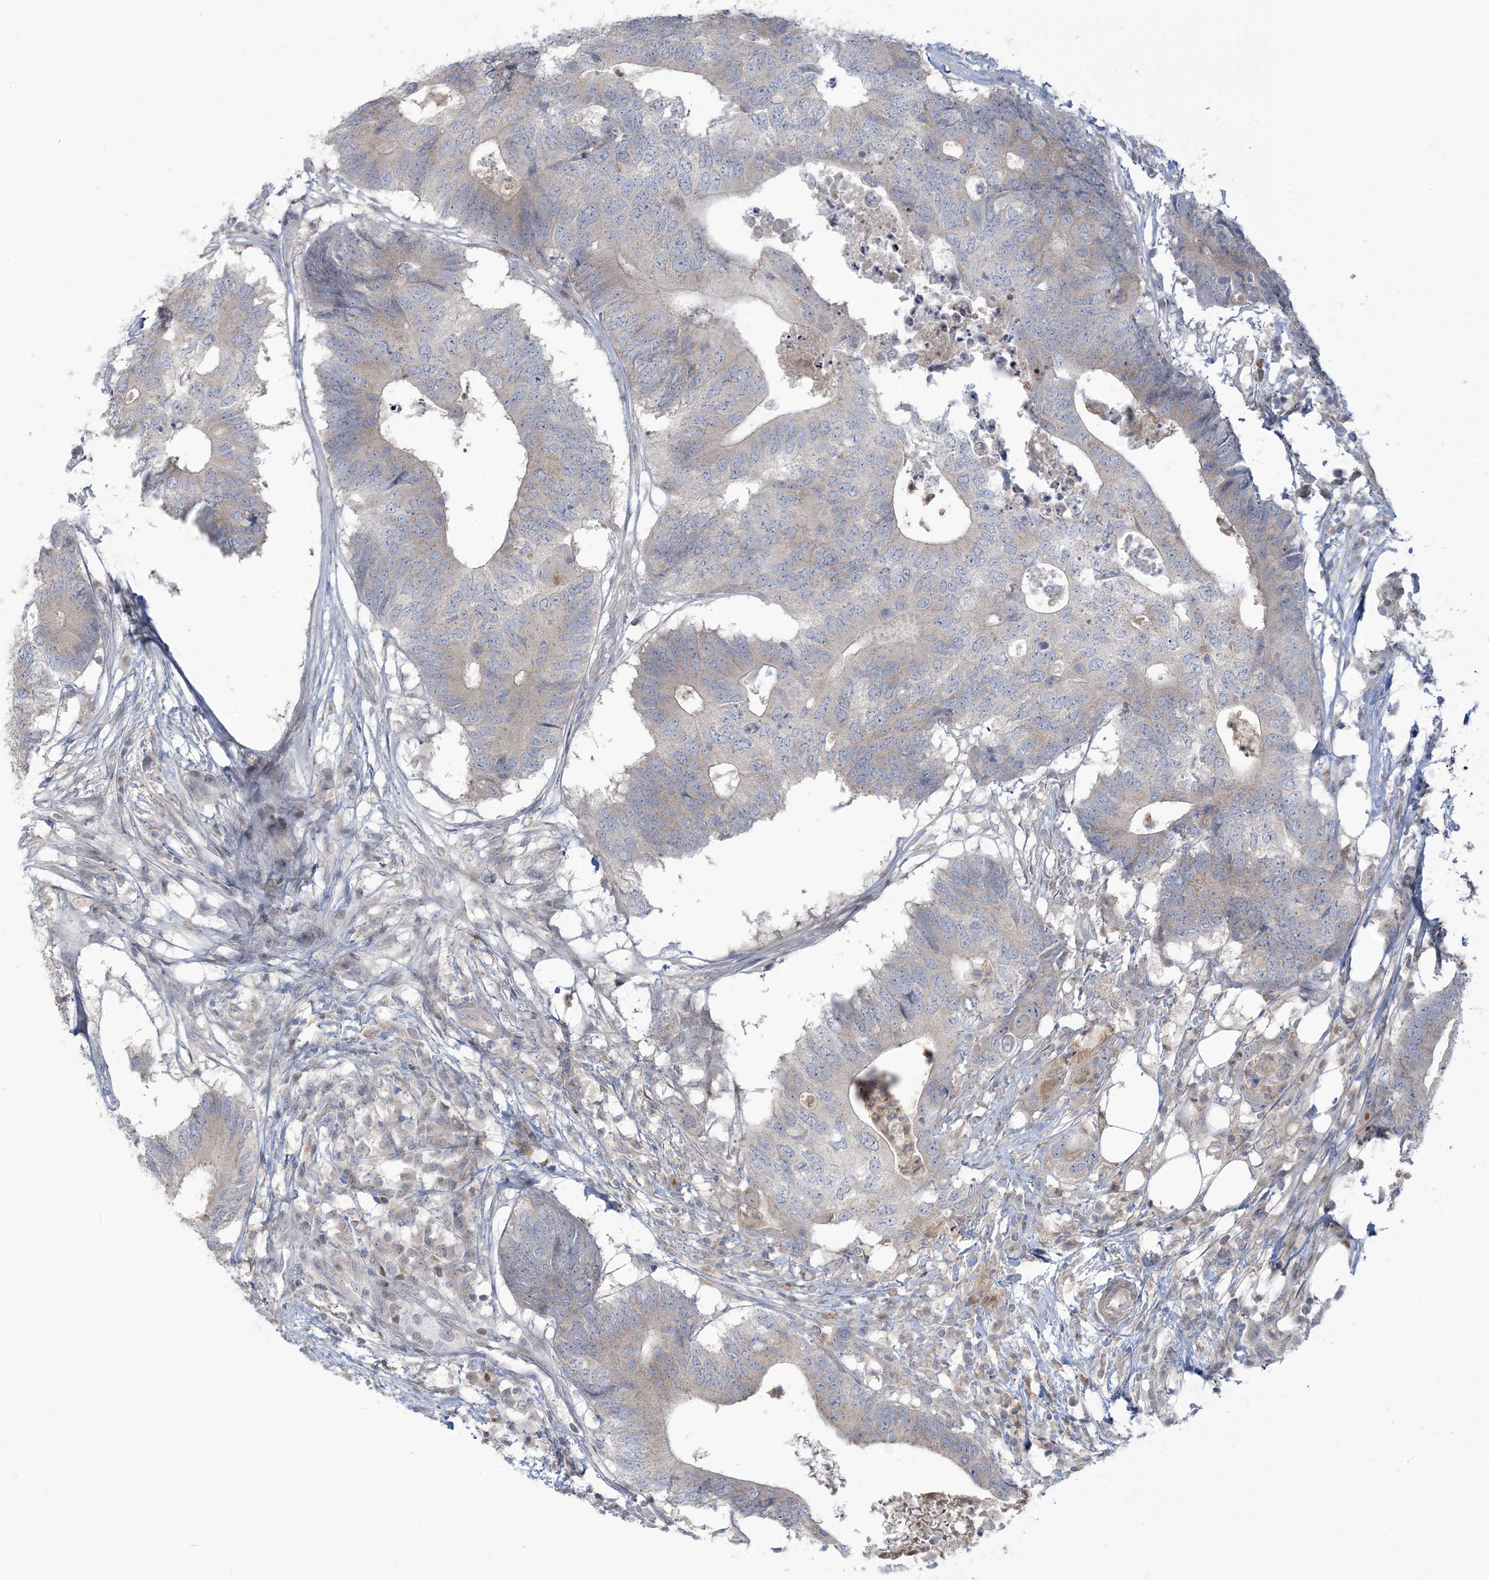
{"staining": {"intensity": "negative", "quantity": "none", "location": "none"}, "tissue": "colorectal cancer", "cell_type": "Tumor cells", "image_type": "cancer", "snomed": [{"axis": "morphology", "description": "Adenocarcinoma, NOS"}, {"axis": "topography", "description": "Colon"}], "caption": "Adenocarcinoma (colorectal) was stained to show a protein in brown. There is no significant positivity in tumor cells.", "gene": "AFTPH", "patient": {"sex": "male", "age": 71}}